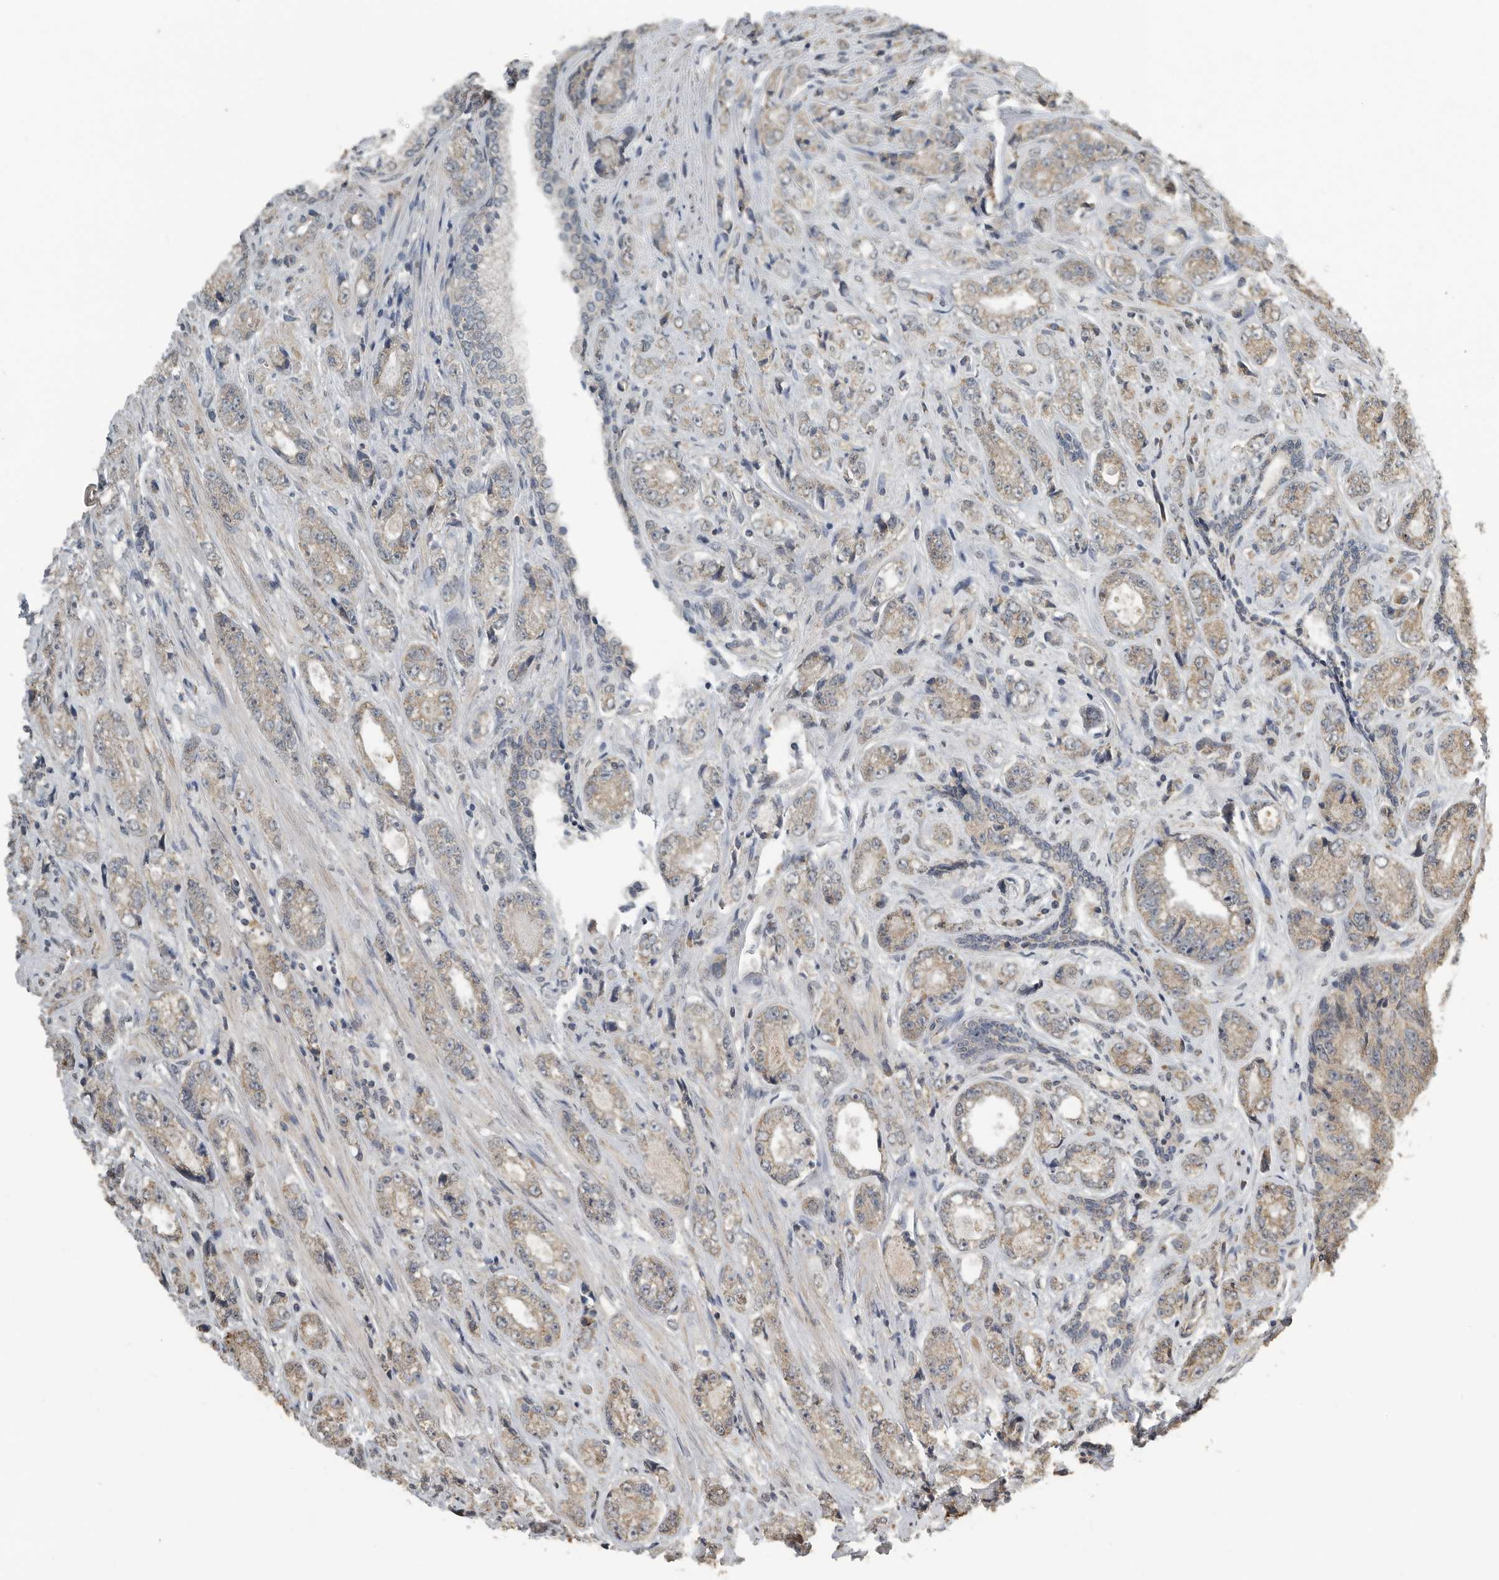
{"staining": {"intensity": "weak", "quantity": ">75%", "location": "cytoplasmic/membranous"}, "tissue": "prostate cancer", "cell_type": "Tumor cells", "image_type": "cancer", "snomed": [{"axis": "morphology", "description": "Adenocarcinoma, High grade"}, {"axis": "topography", "description": "Prostate"}], "caption": "Brown immunohistochemical staining in prostate cancer shows weak cytoplasmic/membranous positivity in about >75% of tumor cells.", "gene": "AFAP1", "patient": {"sex": "male", "age": 61}}